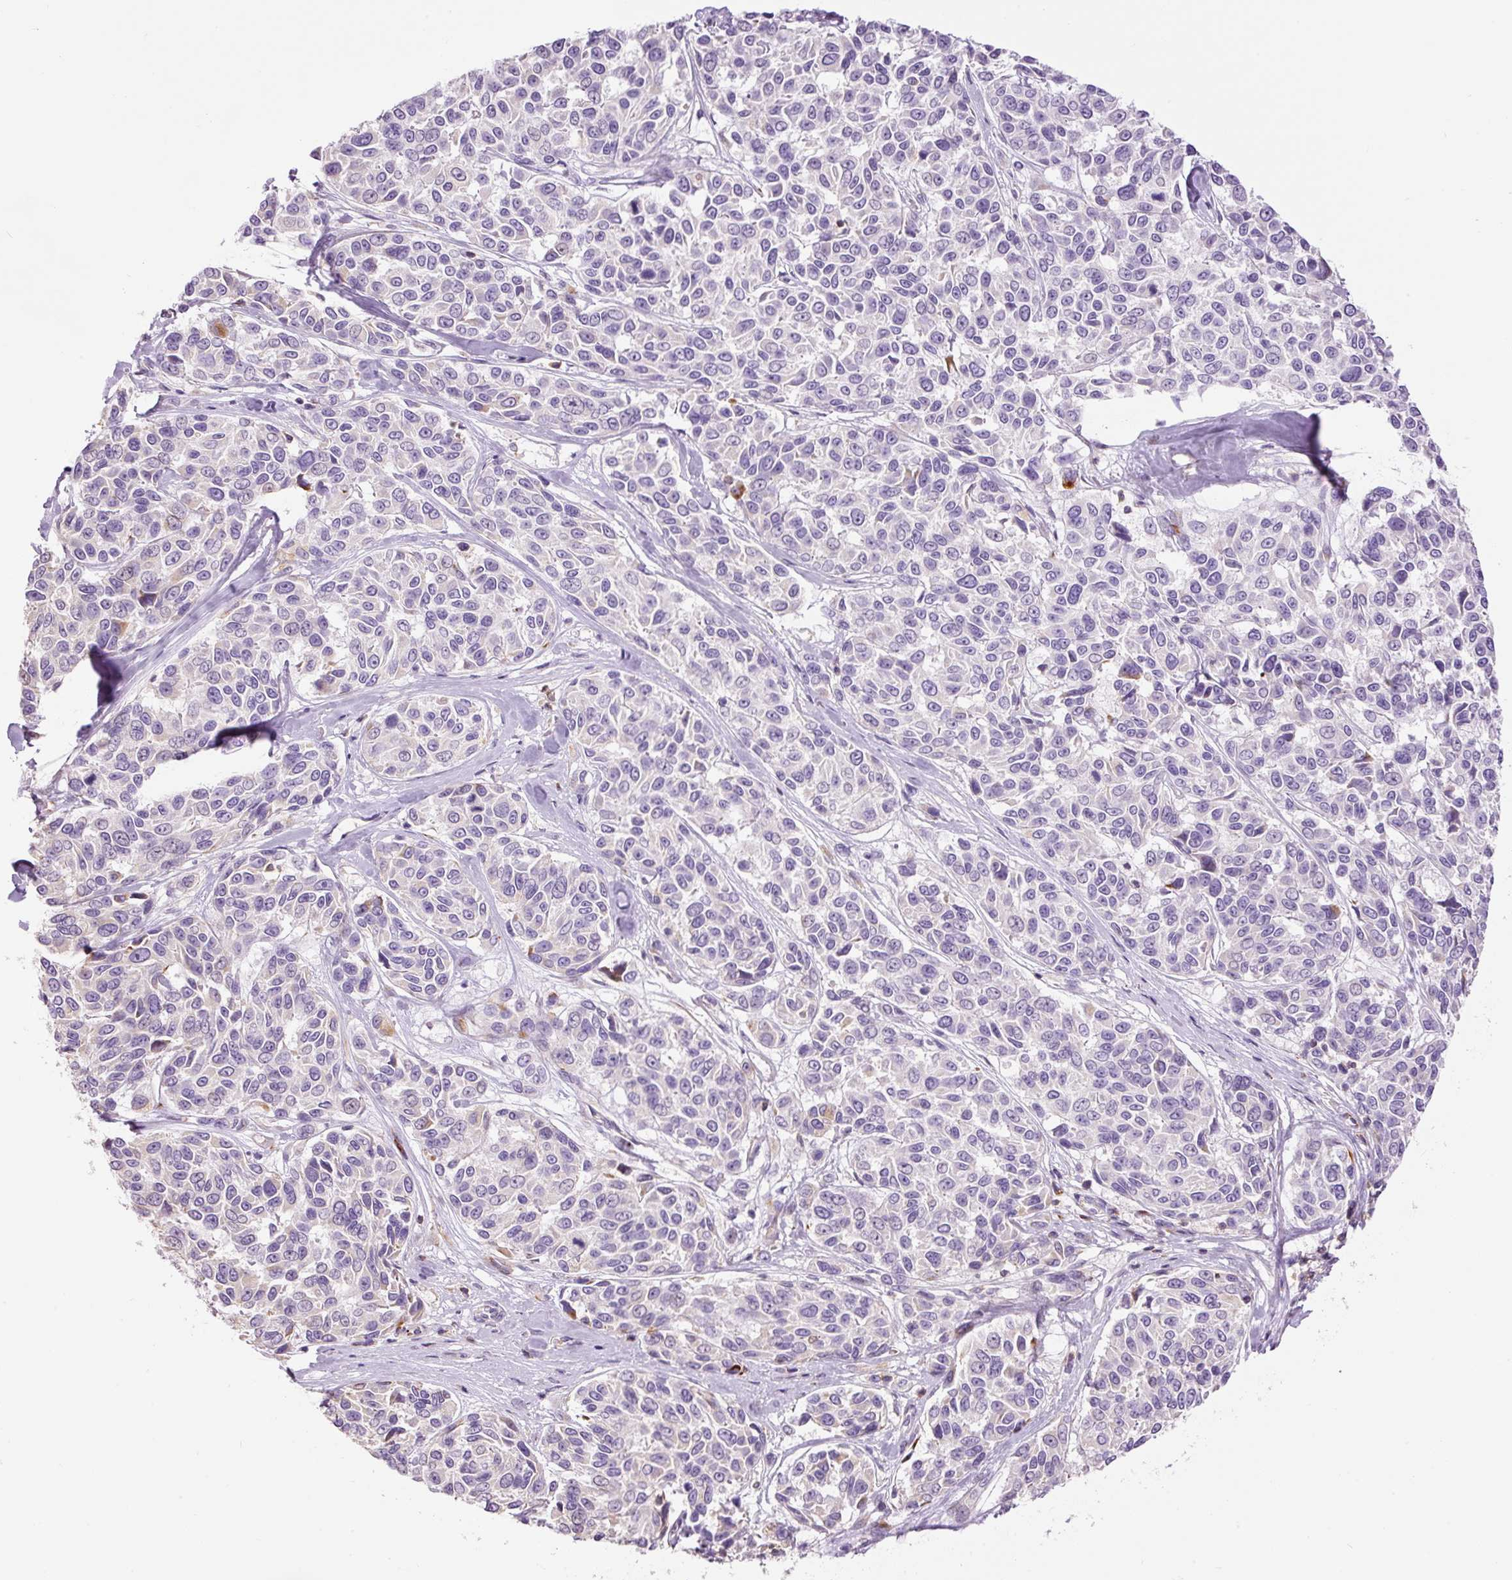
{"staining": {"intensity": "negative", "quantity": "none", "location": "none"}, "tissue": "melanoma", "cell_type": "Tumor cells", "image_type": "cancer", "snomed": [{"axis": "morphology", "description": "Malignant melanoma, NOS"}, {"axis": "topography", "description": "Skin"}], "caption": "Immunohistochemical staining of melanoma demonstrates no significant staining in tumor cells.", "gene": "DOK6", "patient": {"sex": "female", "age": 66}}